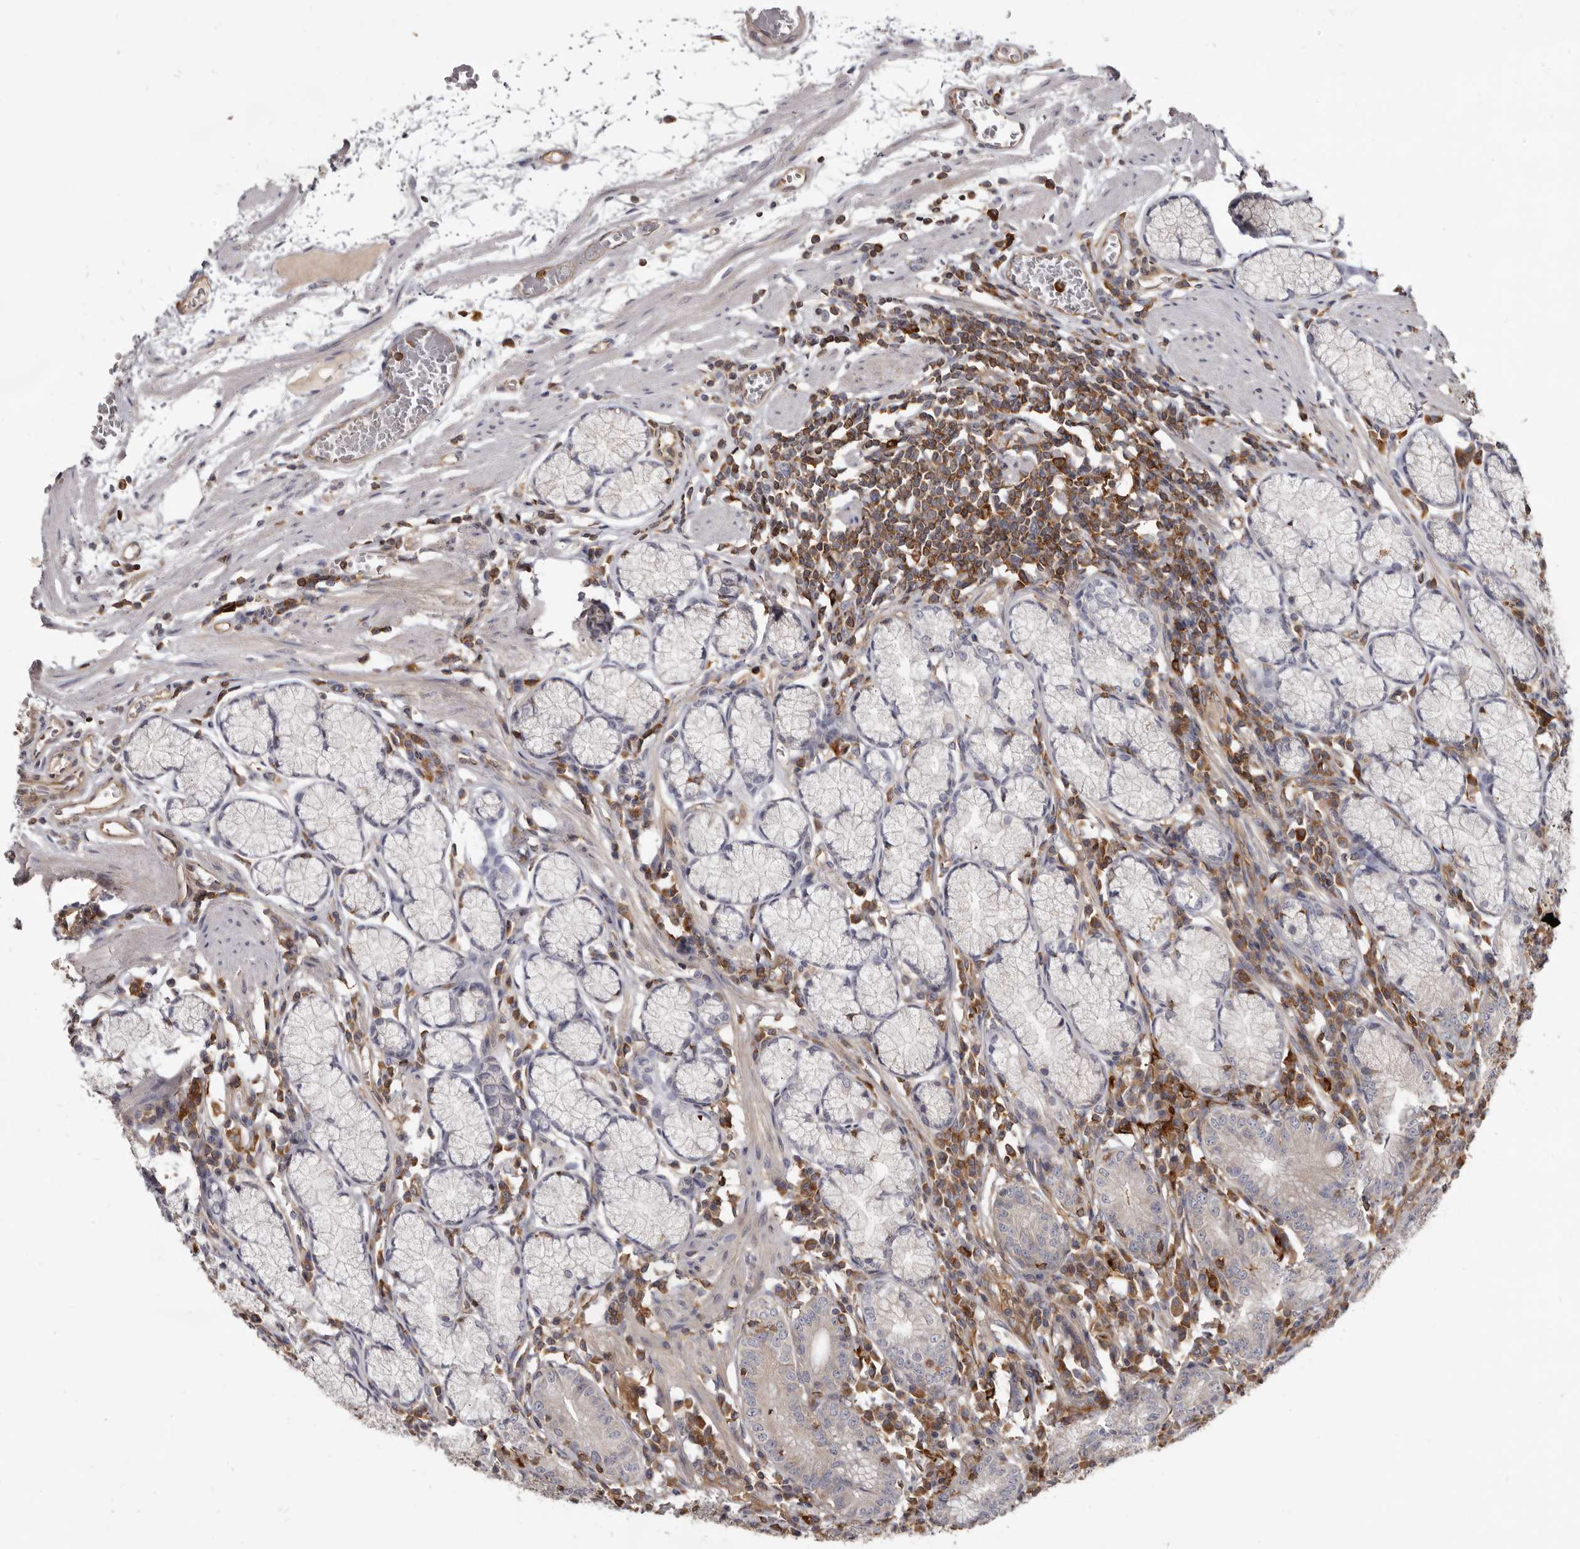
{"staining": {"intensity": "weak", "quantity": "<25%", "location": "cytoplasmic/membranous"}, "tissue": "stomach", "cell_type": "Glandular cells", "image_type": "normal", "snomed": [{"axis": "morphology", "description": "Normal tissue, NOS"}, {"axis": "topography", "description": "Stomach"}], "caption": "Benign stomach was stained to show a protein in brown. There is no significant expression in glandular cells. The staining was performed using DAB to visualize the protein expression in brown, while the nuclei were stained in blue with hematoxylin (Magnification: 20x).", "gene": "CBL", "patient": {"sex": "male", "age": 55}}